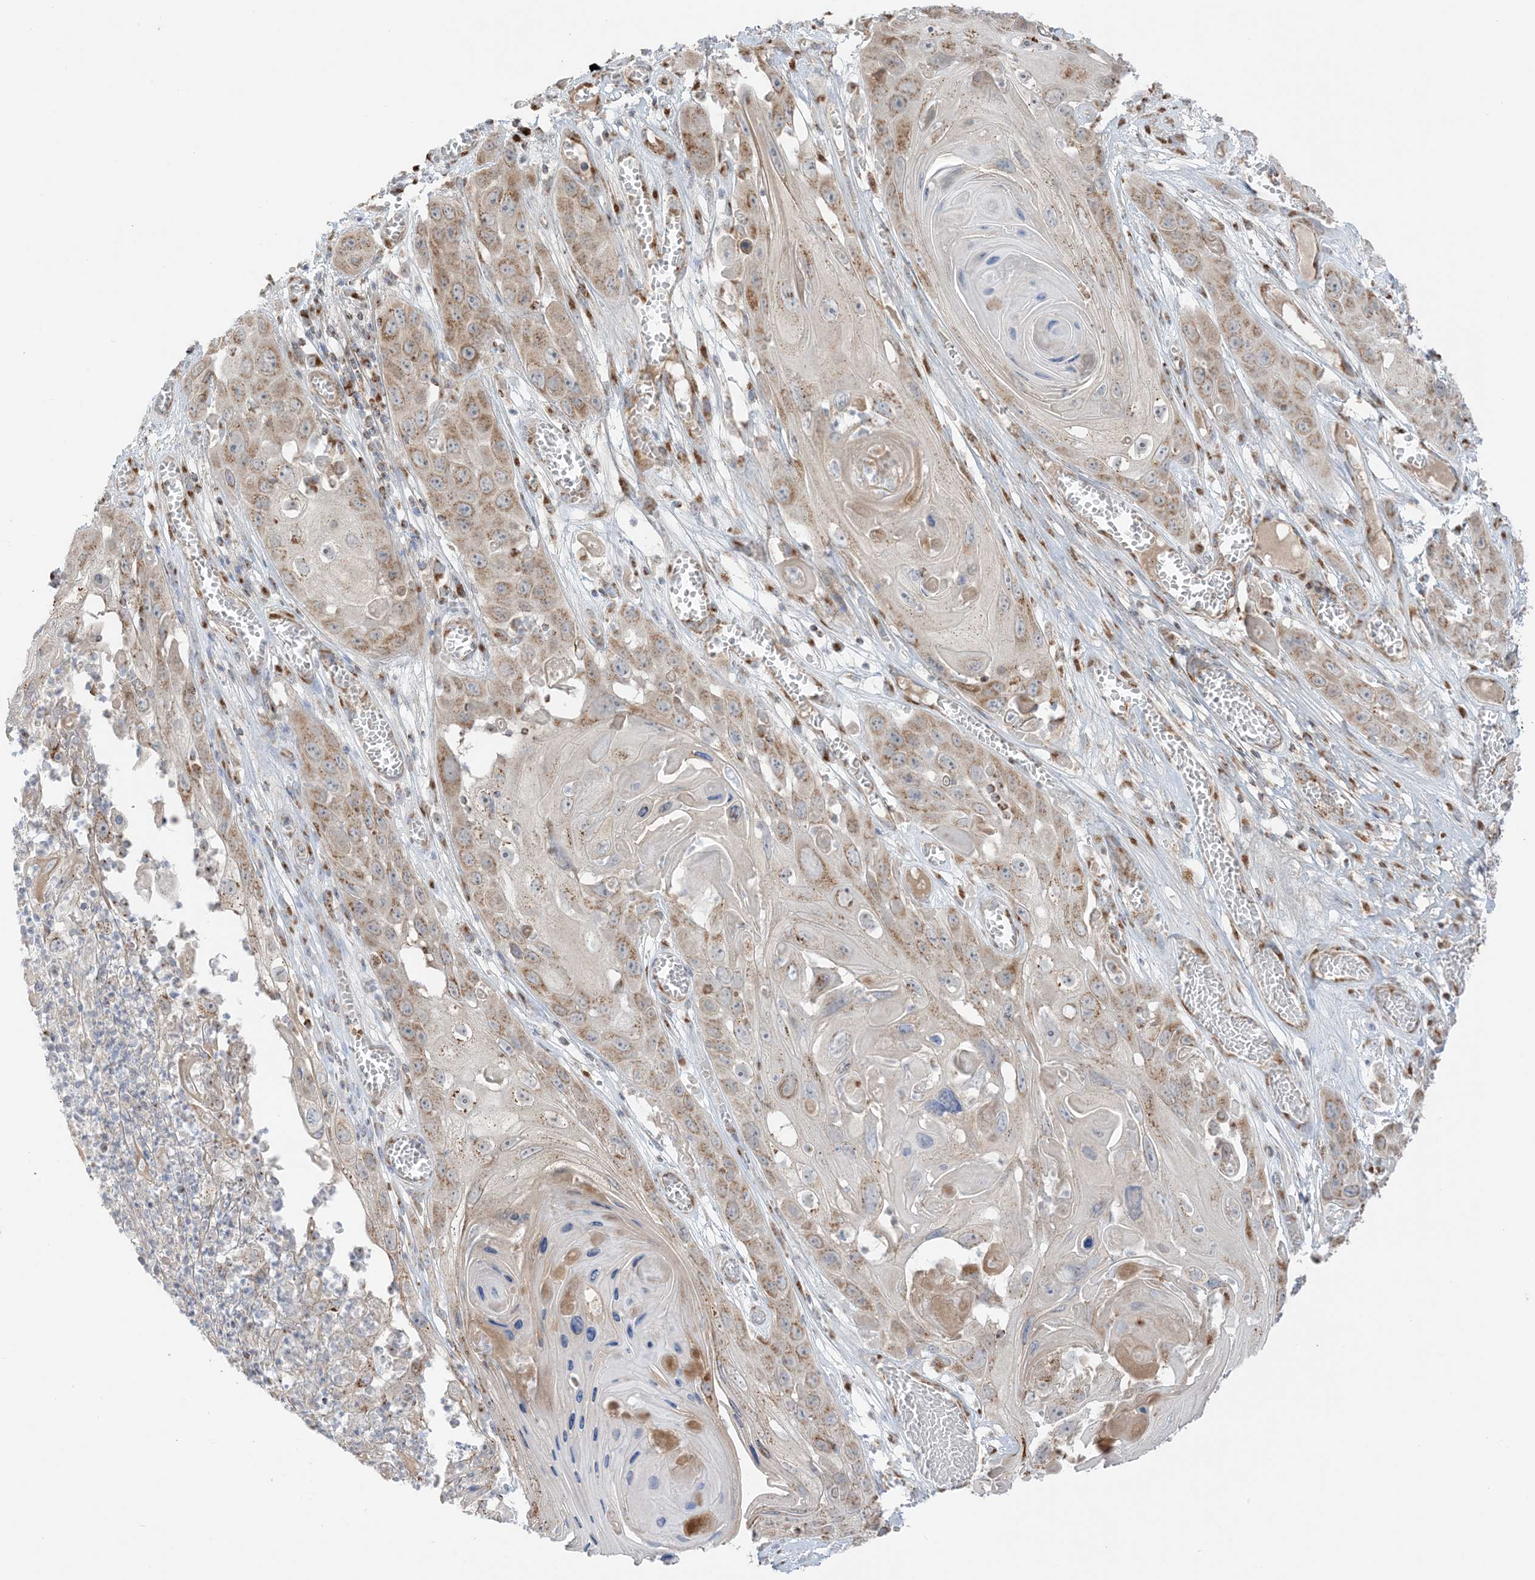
{"staining": {"intensity": "moderate", "quantity": ">75%", "location": "cytoplasmic/membranous"}, "tissue": "skin cancer", "cell_type": "Tumor cells", "image_type": "cancer", "snomed": [{"axis": "morphology", "description": "Squamous cell carcinoma, NOS"}, {"axis": "topography", "description": "Skin"}], "caption": "Skin cancer (squamous cell carcinoma) tissue exhibits moderate cytoplasmic/membranous expression in about >75% of tumor cells (Stains: DAB (3,3'-diaminobenzidine) in brown, nuclei in blue, Microscopy: brightfield microscopy at high magnification).", "gene": "SLC25A12", "patient": {"sex": "male", "age": 55}}